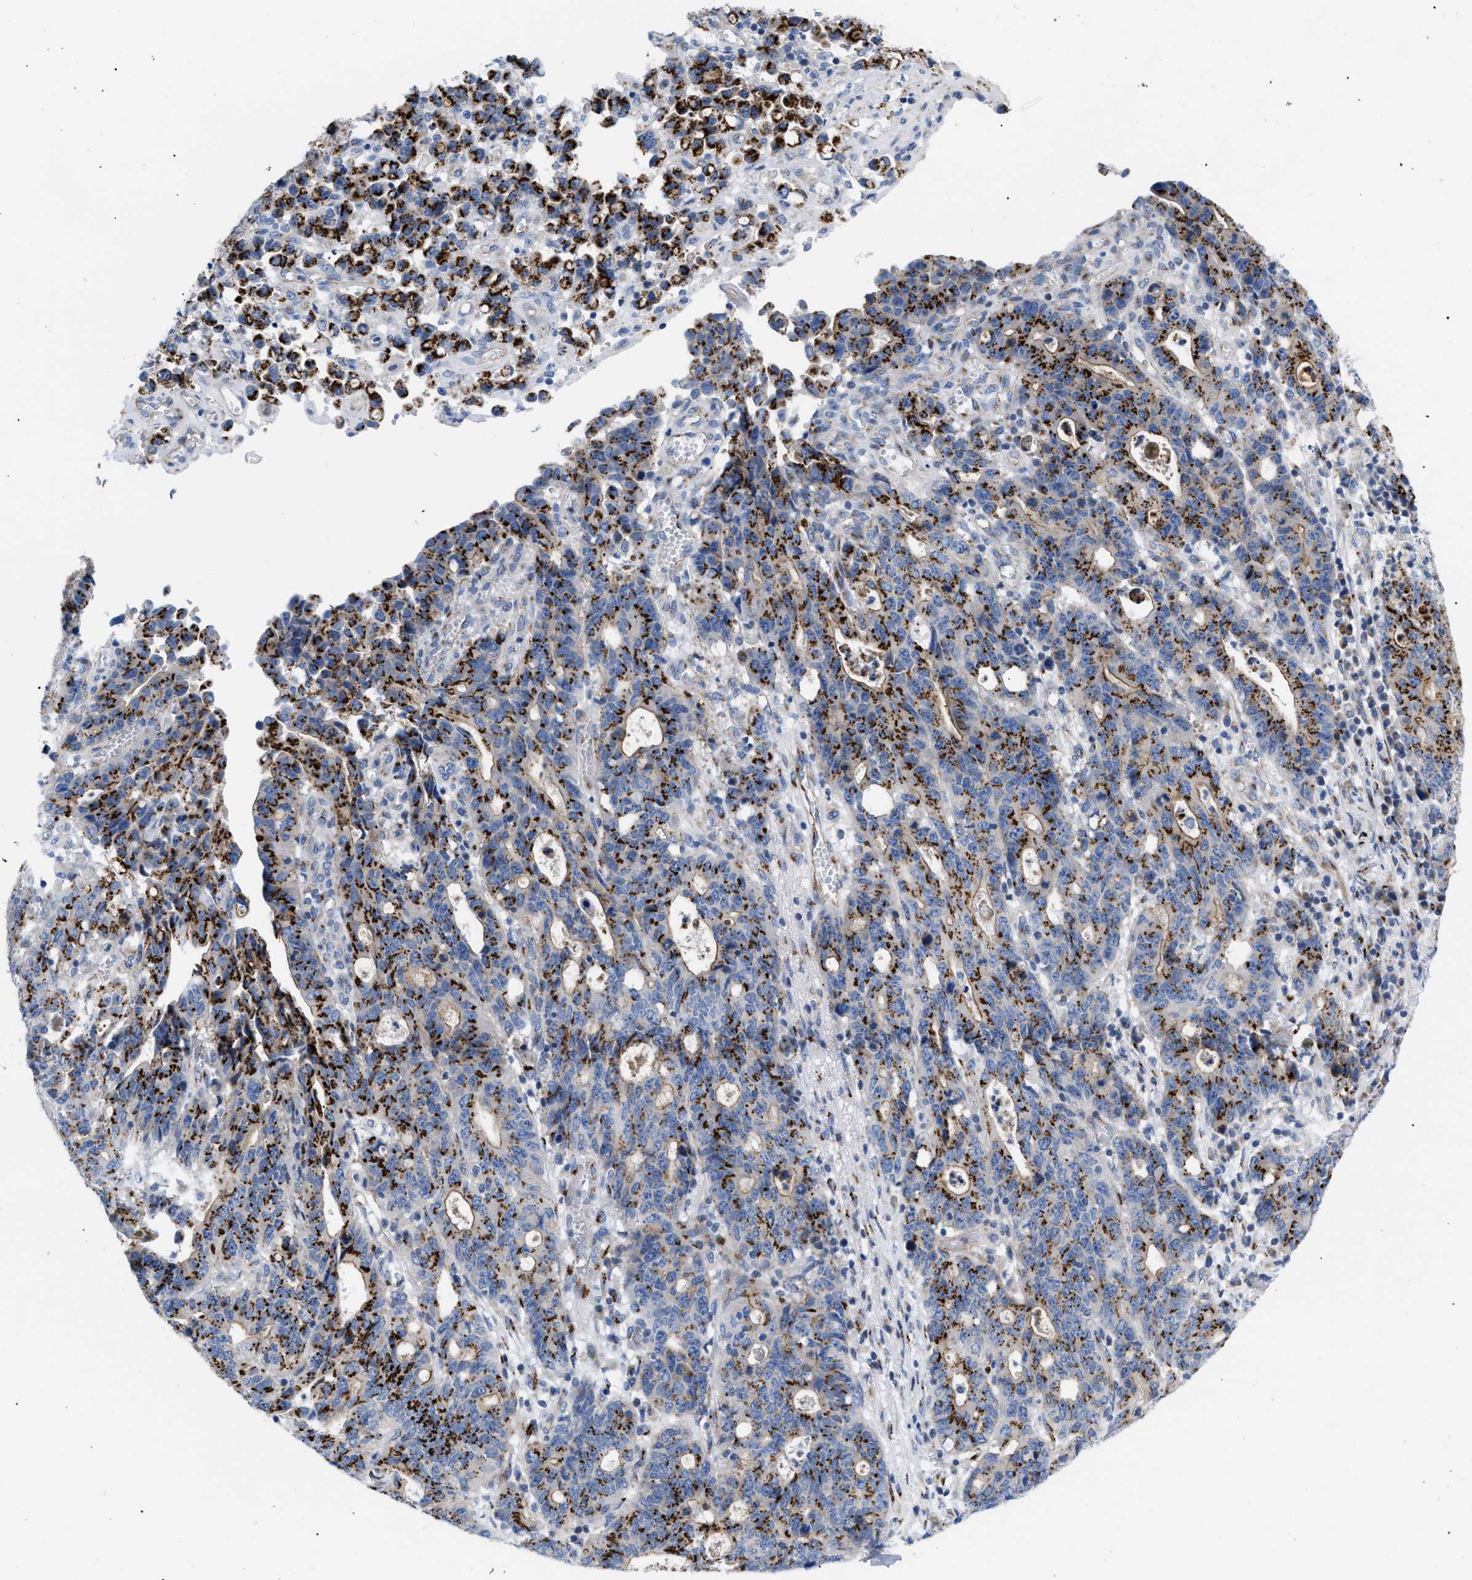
{"staining": {"intensity": "strong", "quantity": ">75%", "location": "cytoplasmic/membranous"}, "tissue": "stomach cancer", "cell_type": "Tumor cells", "image_type": "cancer", "snomed": [{"axis": "morphology", "description": "Adenocarcinoma, NOS"}, {"axis": "topography", "description": "Stomach, upper"}], "caption": "Immunohistochemical staining of stomach cancer demonstrates high levels of strong cytoplasmic/membranous protein positivity in approximately >75% of tumor cells.", "gene": "TMEM17", "patient": {"sex": "male", "age": 69}}